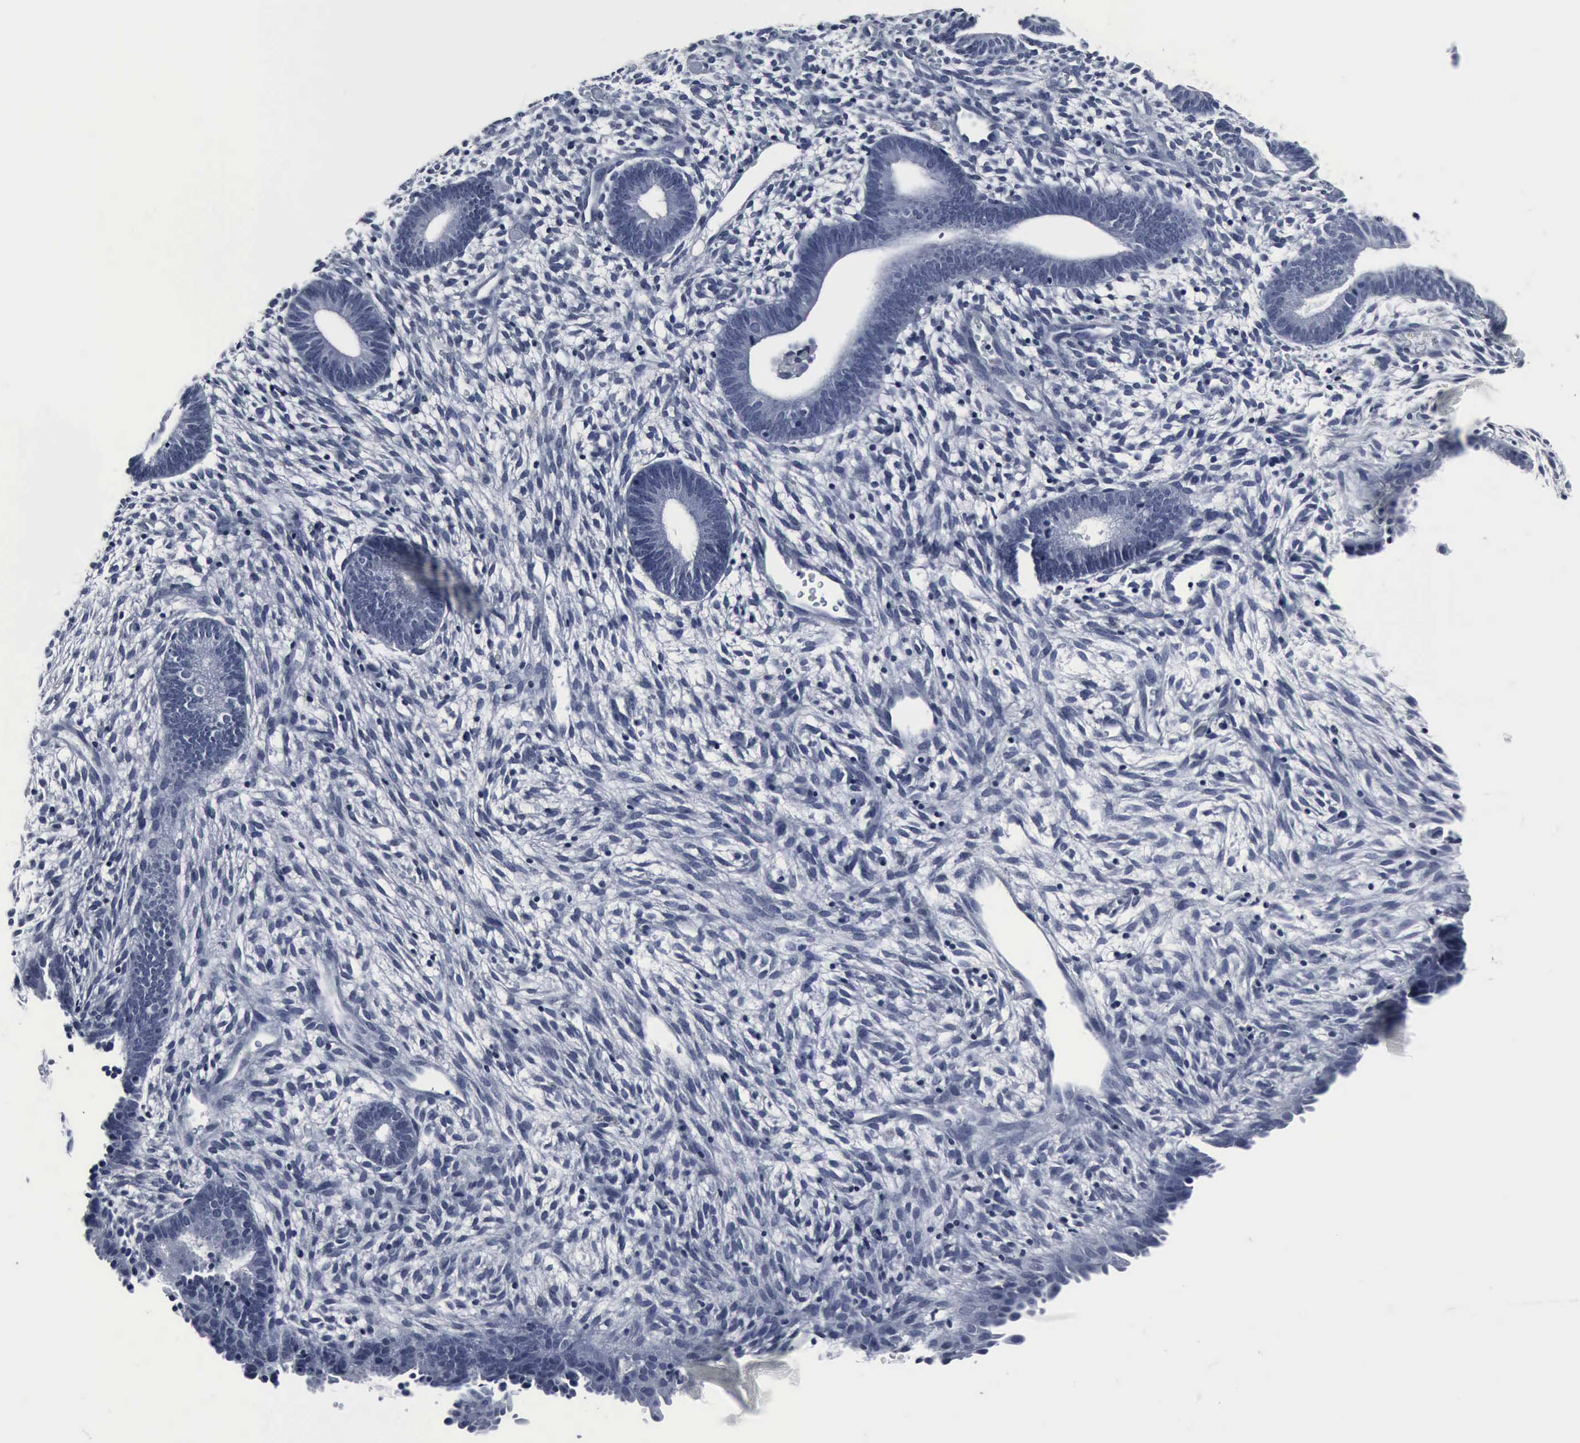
{"staining": {"intensity": "negative", "quantity": "none", "location": "none"}, "tissue": "endometrium", "cell_type": "Cells in endometrial stroma", "image_type": "normal", "snomed": [{"axis": "morphology", "description": "Normal tissue, NOS"}, {"axis": "topography", "description": "Smooth muscle"}, {"axis": "topography", "description": "Endometrium"}], "caption": "IHC image of unremarkable human endometrium stained for a protein (brown), which displays no positivity in cells in endometrial stroma. Brightfield microscopy of immunohistochemistry (IHC) stained with DAB (brown) and hematoxylin (blue), captured at high magnification.", "gene": "SNAP25", "patient": {"sex": "female", "age": 57}}